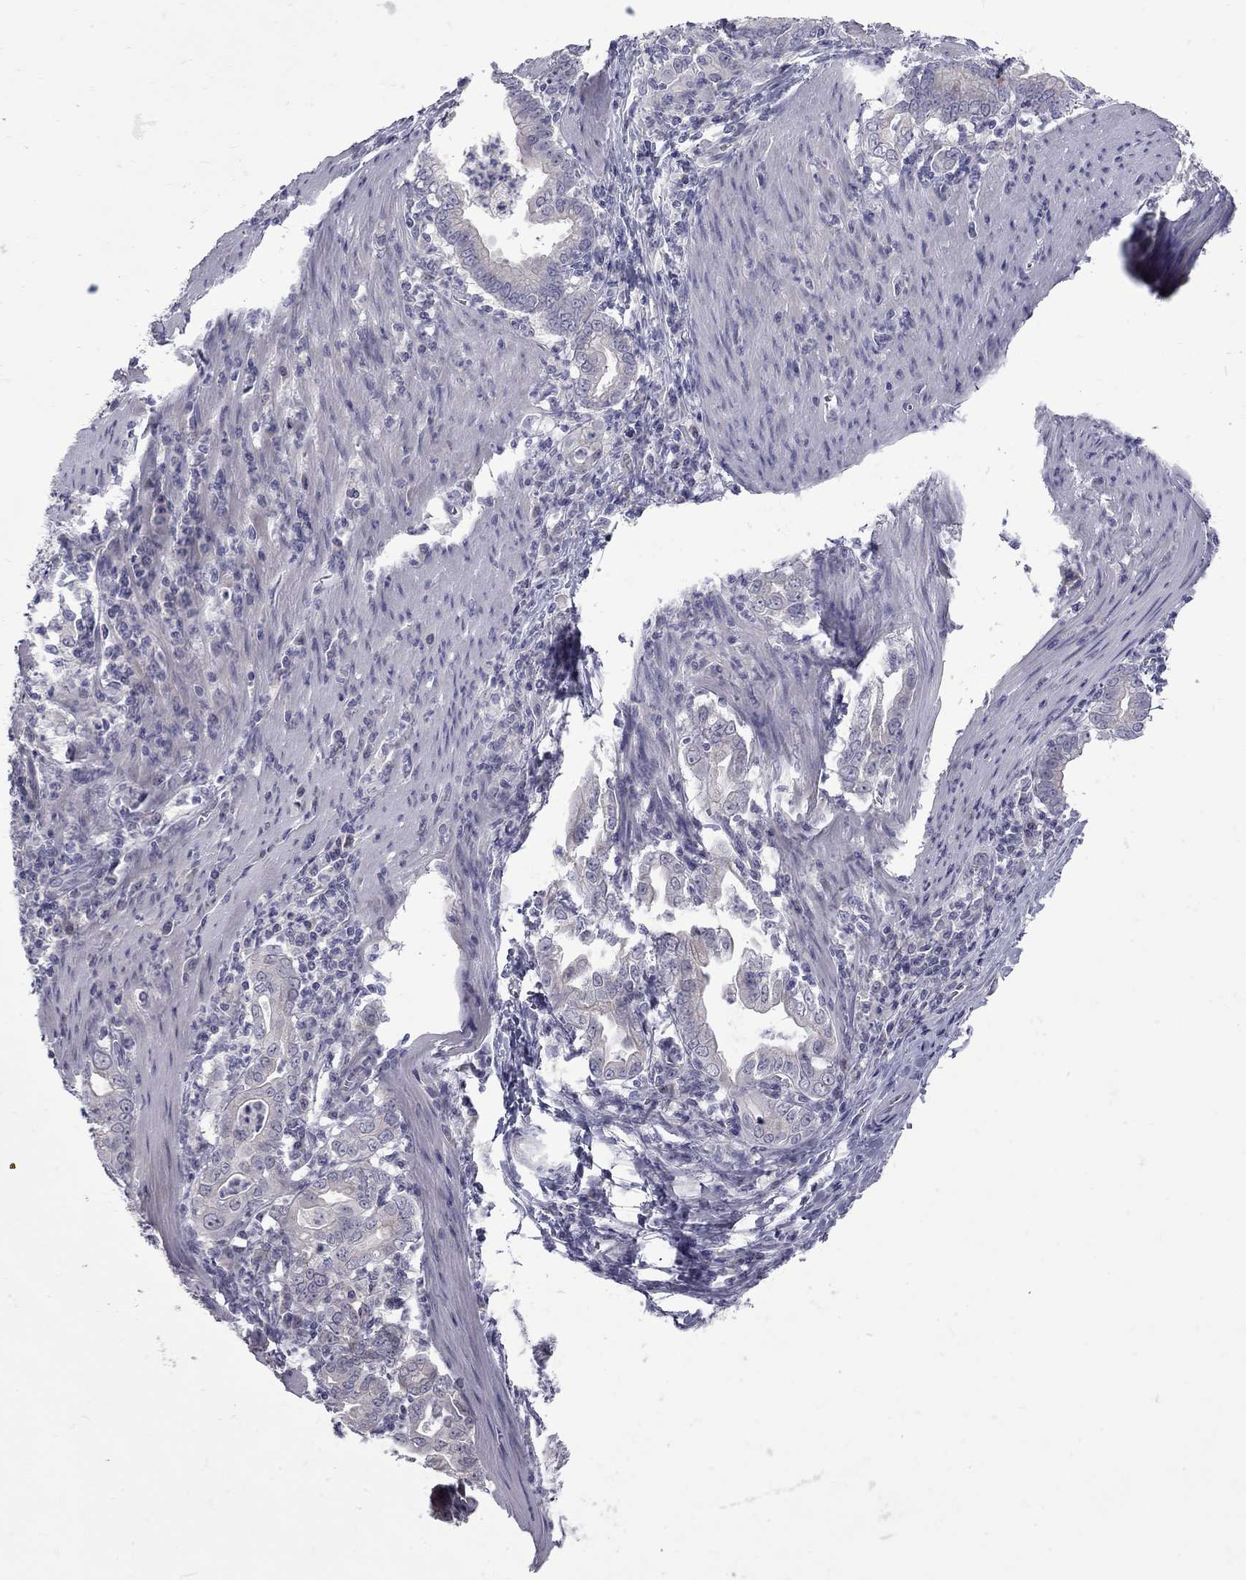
{"staining": {"intensity": "negative", "quantity": "none", "location": "none"}, "tissue": "stomach cancer", "cell_type": "Tumor cells", "image_type": "cancer", "snomed": [{"axis": "morphology", "description": "Adenocarcinoma, NOS"}, {"axis": "topography", "description": "Stomach, upper"}], "caption": "Immunohistochemical staining of human stomach cancer demonstrates no significant expression in tumor cells. The staining is performed using DAB brown chromogen with nuclei counter-stained in using hematoxylin.", "gene": "NRARP", "patient": {"sex": "female", "age": 79}}